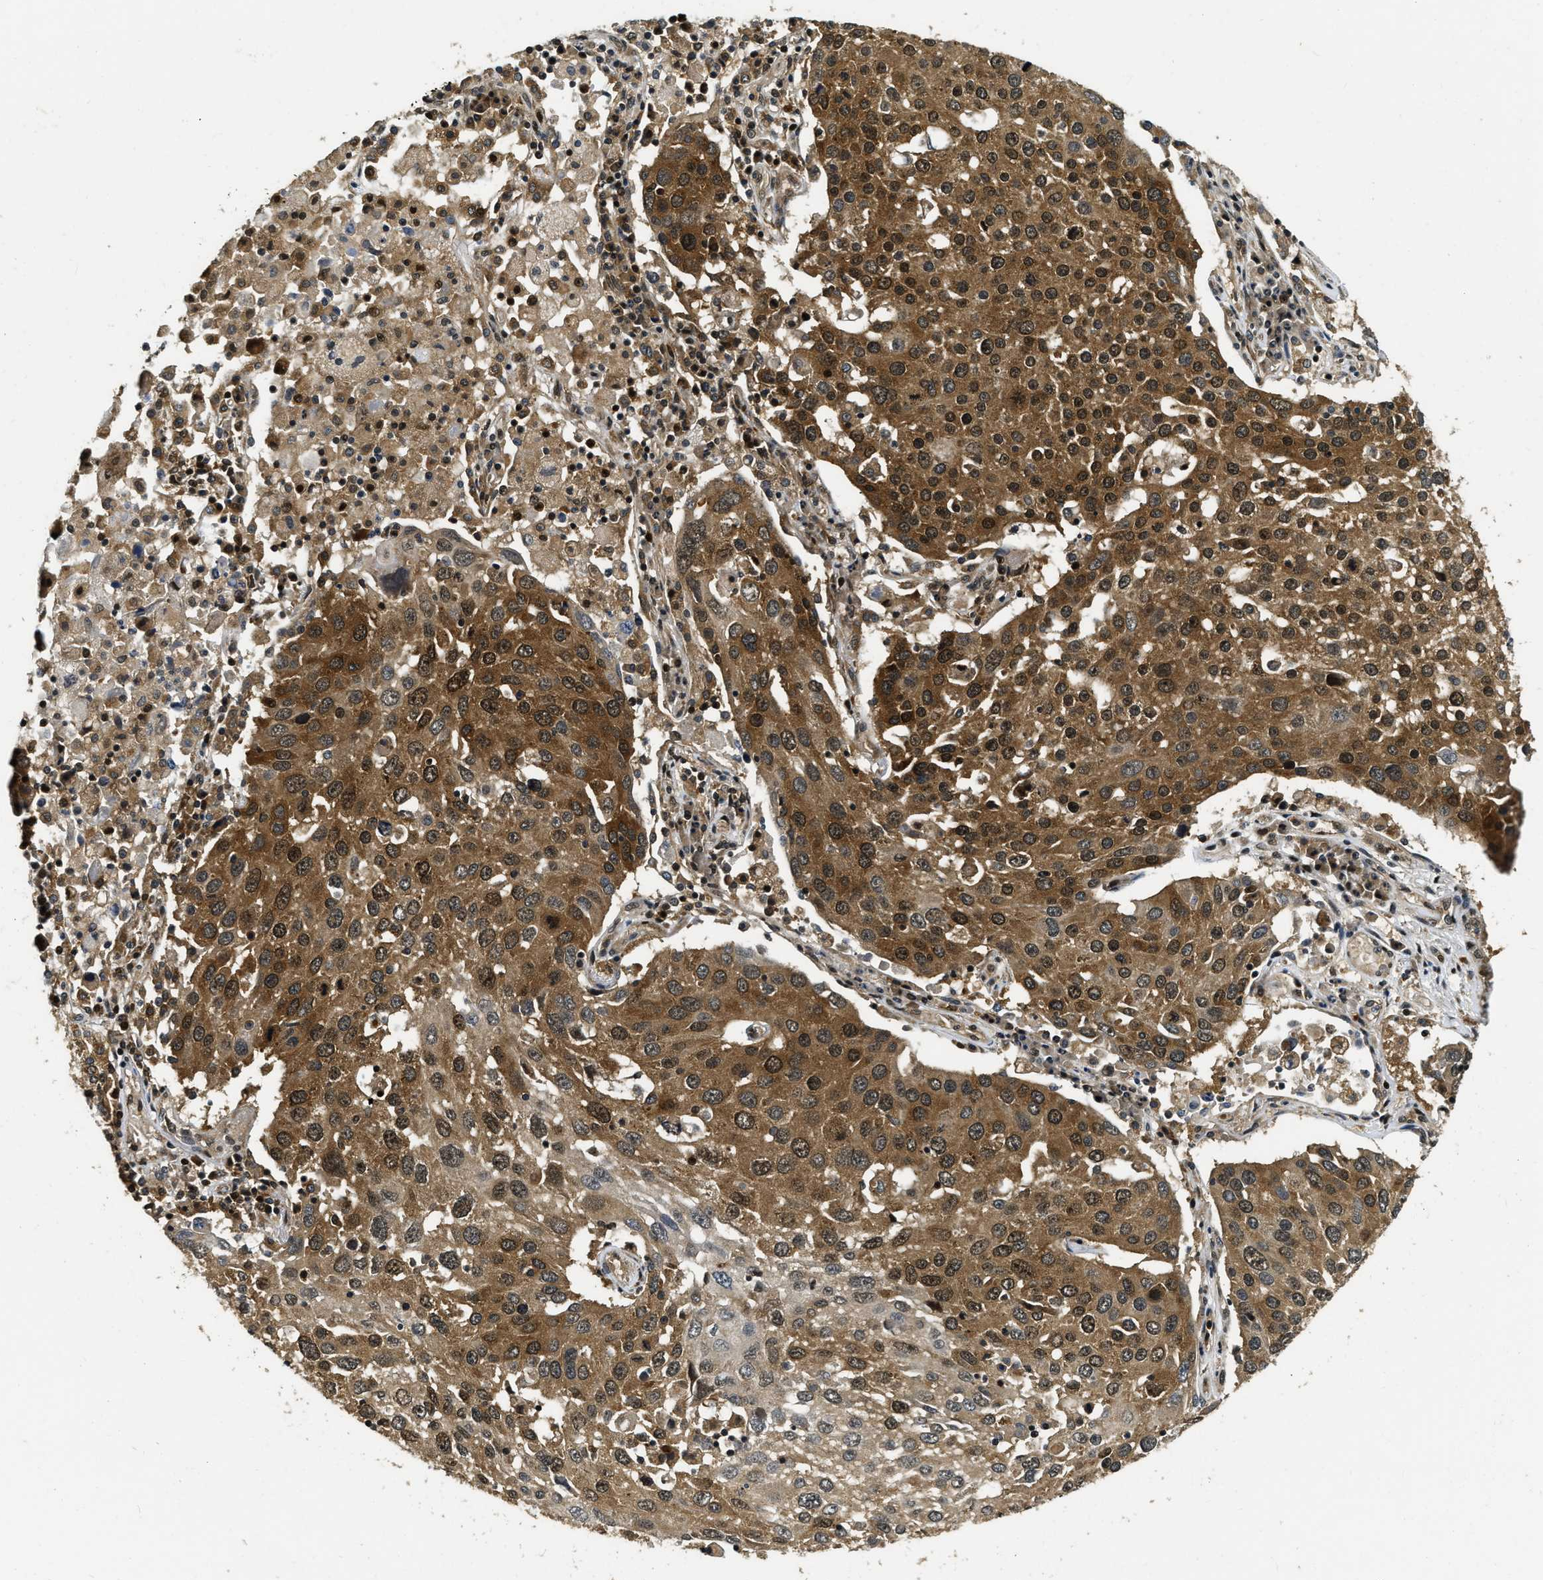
{"staining": {"intensity": "moderate", "quantity": ">75%", "location": "cytoplasmic/membranous,nuclear"}, "tissue": "lung cancer", "cell_type": "Tumor cells", "image_type": "cancer", "snomed": [{"axis": "morphology", "description": "Squamous cell carcinoma, NOS"}, {"axis": "topography", "description": "Lung"}], "caption": "Moderate cytoplasmic/membranous and nuclear staining for a protein is present in approximately >75% of tumor cells of lung cancer (squamous cell carcinoma) using immunohistochemistry (IHC).", "gene": "ADSL", "patient": {"sex": "male", "age": 65}}